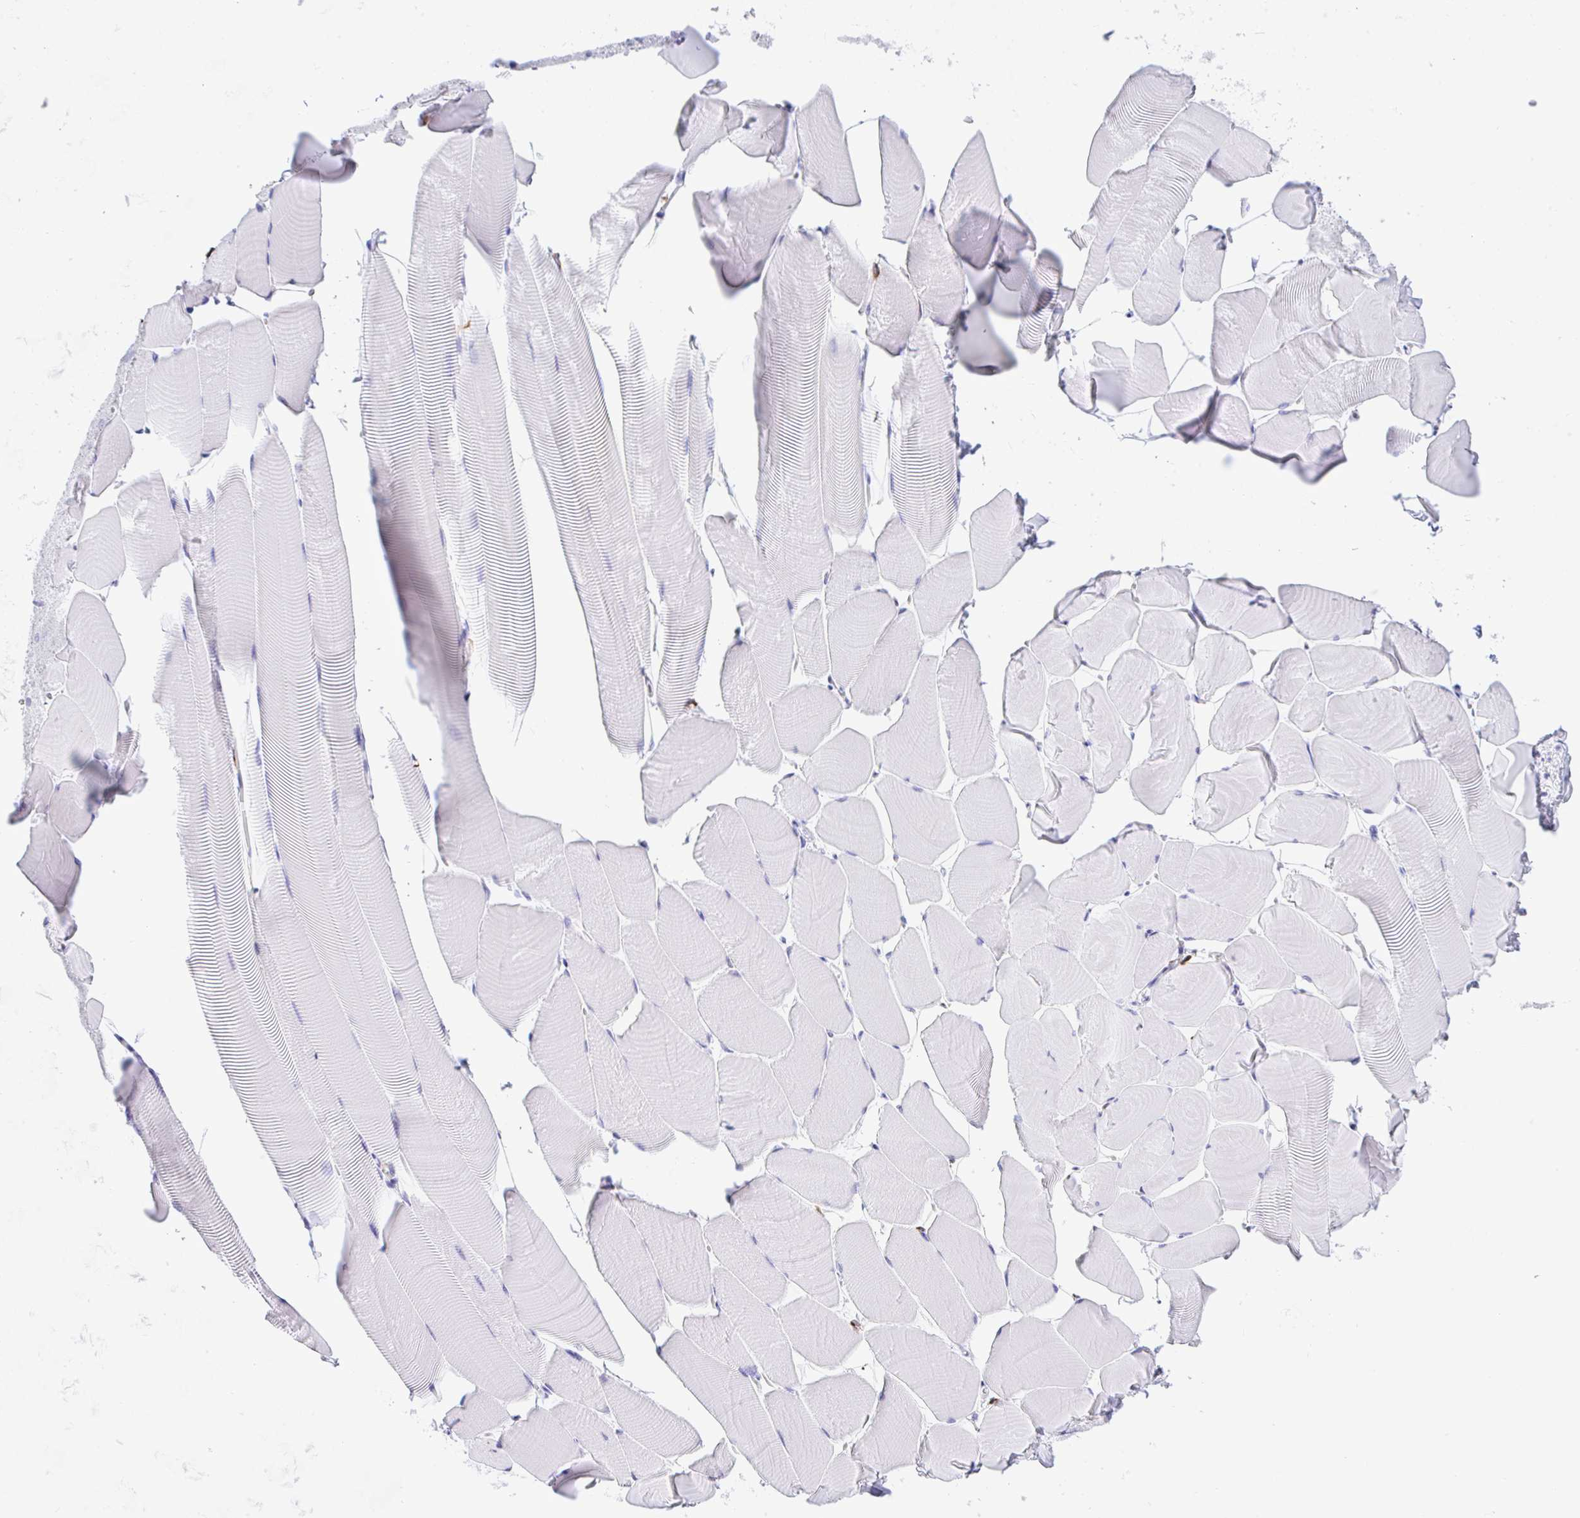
{"staining": {"intensity": "negative", "quantity": "none", "location": "none"}, "tissue": "skeletal muscle", "cell_type": "Myocytes", "image_type": "normal", "snomed": [{"axis": "morphology", "description": "Normal tissue, NOS"}, {"axis": "topography", "description": "Skeletal muscle"}], "caption": "Benign skeletal muscle was stained to show a protein in brown. There is no significant staining in myocytes. (Brightfield microscopy of DAB immunohistochemistry (IHC) at high magnification).", "gene": "NDUFAF8", "patient": {"sex": "male", "age": 25}}